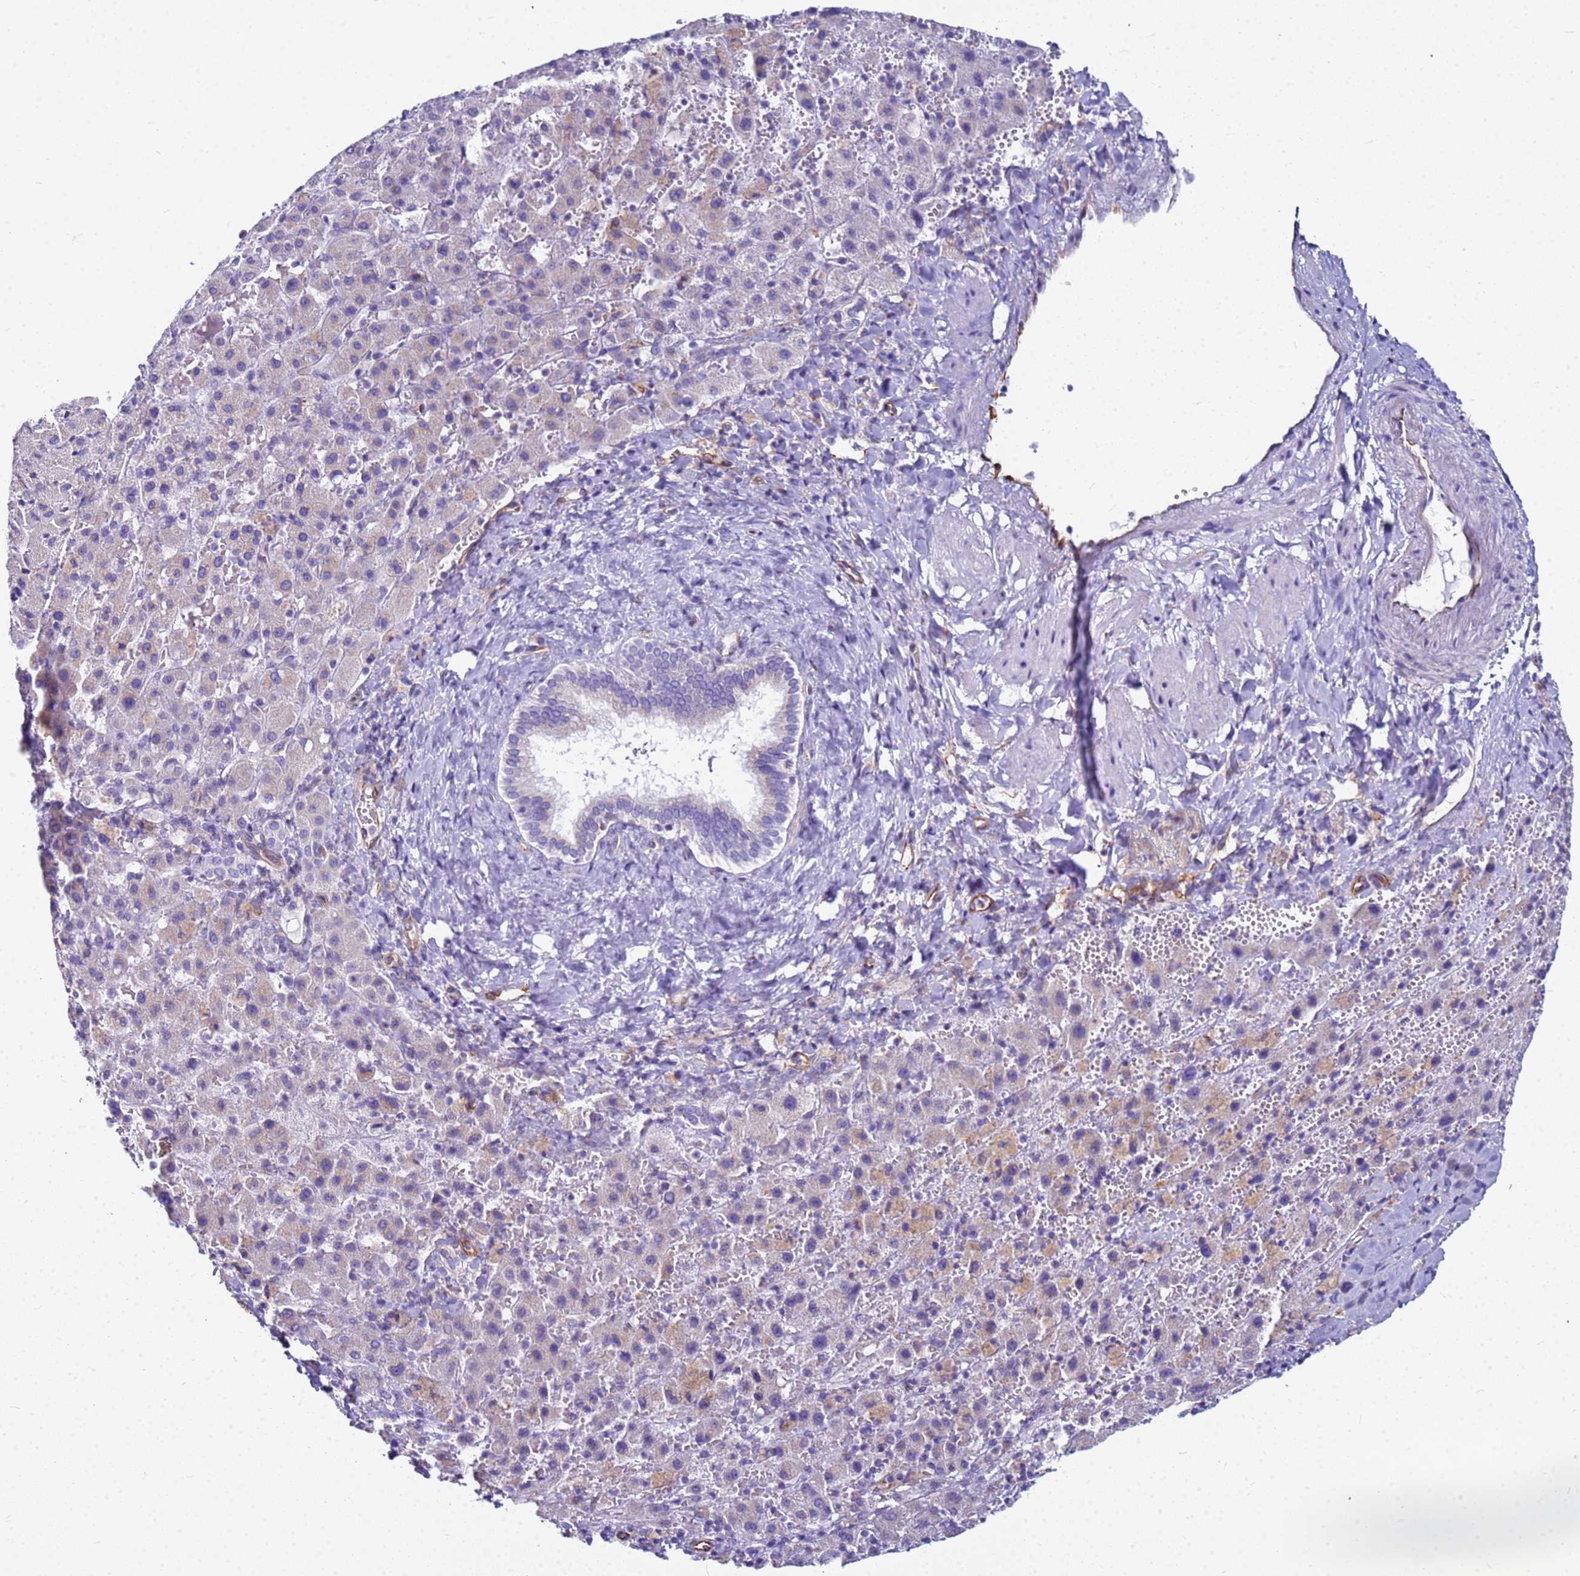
{"staining": {"intensity": "weak", "quantity": "<25%", "location": "cytoplasmic/membranous"}, "tissue": "liver cancer", "cell_type": "Tumor cells", "image_type": "cancer", "snomed": [{"axis": "morphology", "description": "Carcinoma, Hepatocellular, NOS"}, {"axis": "topography", "description": "Liver"}], "caption": "Tumor cells are negative for protein expression in human liver hepatocellular carcinoma.", "gene": "UBXN2B", "patient": {"sex": "female", "age": 58}}